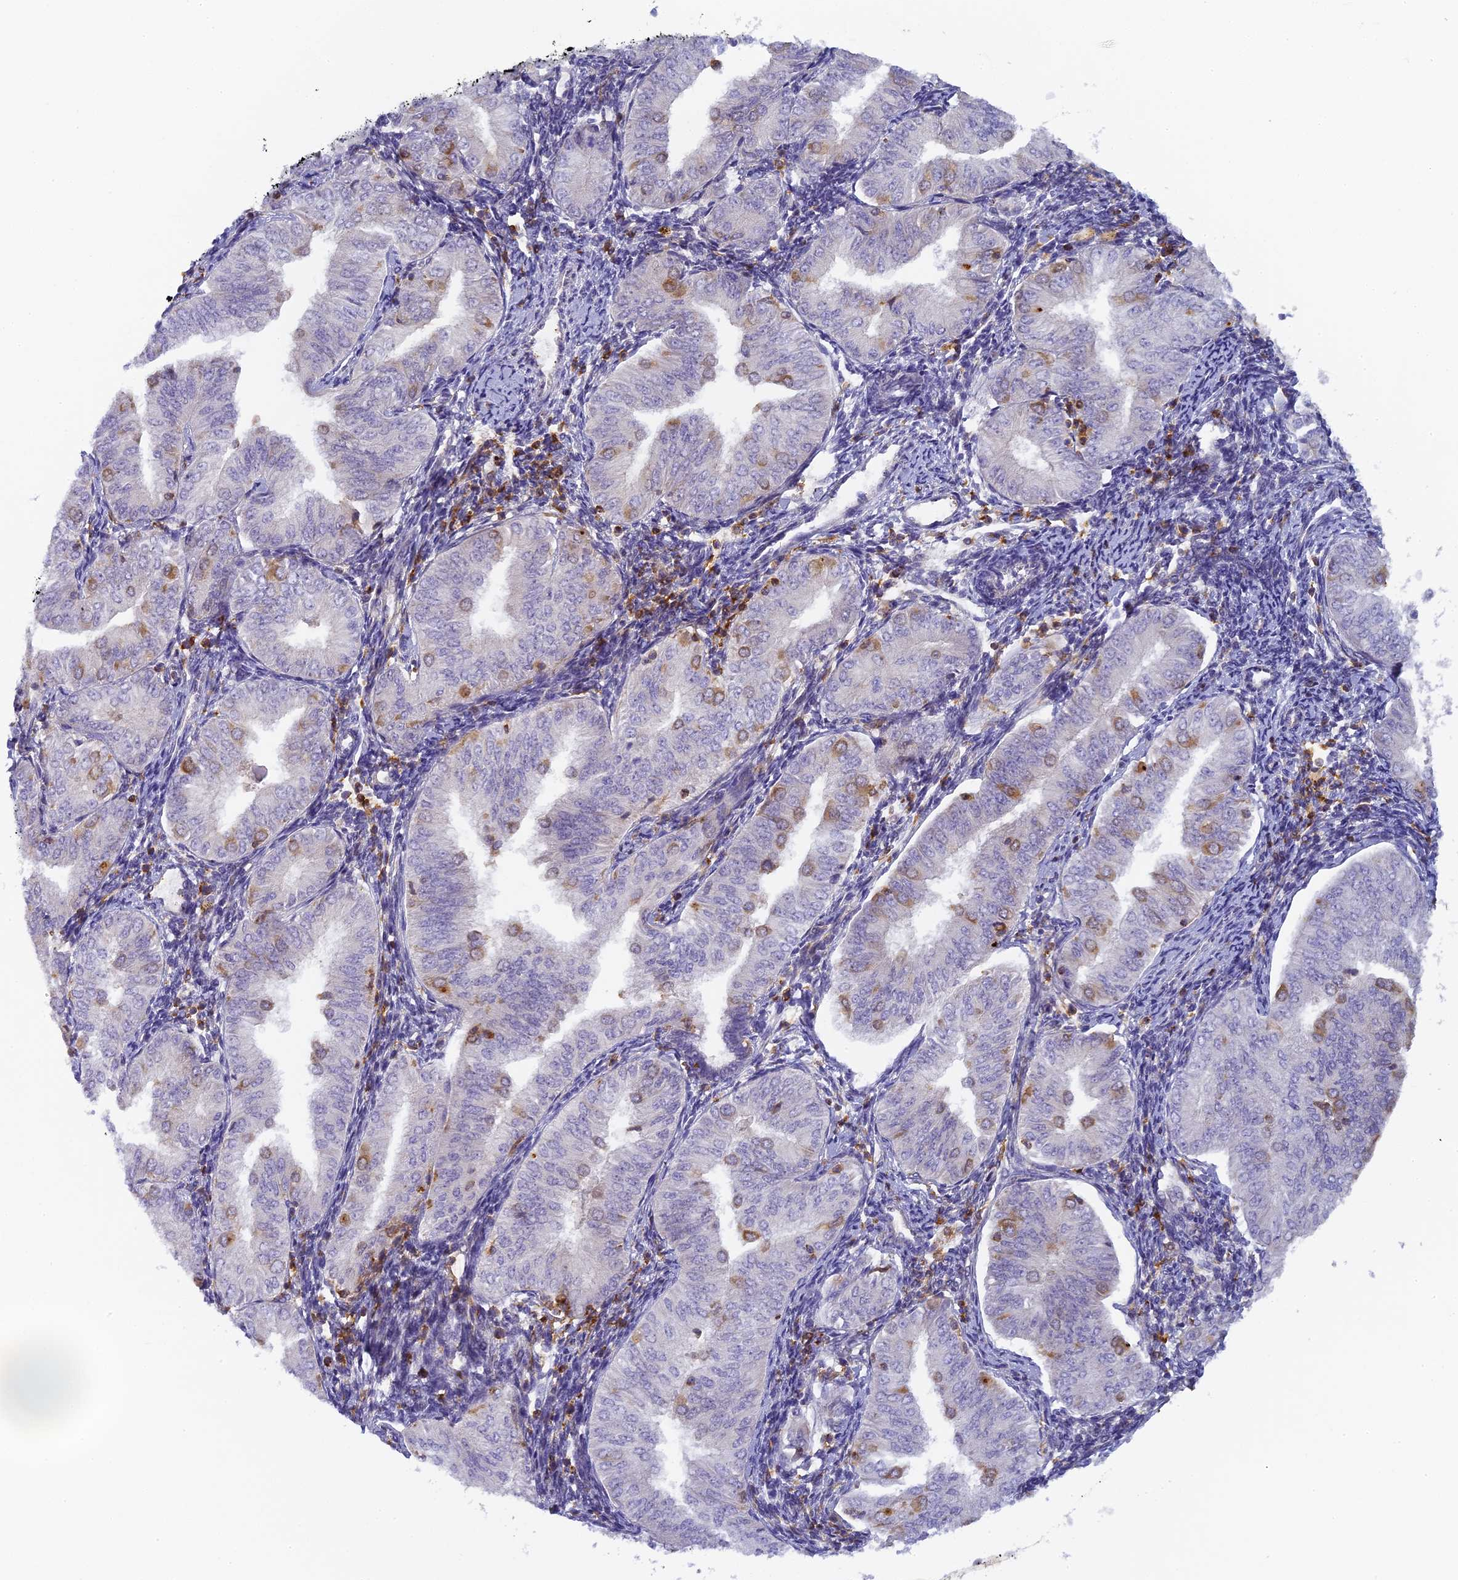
{"staining": {"intensity": "moderate", "quantity": "<25%", "location": "cytoplasmic/membranous"}, "tissue": "endometrial cancer", "cell_type": "Tumor cells", "image_type": "cancer", "snomed": [{"axis": "morphology", "description": "Normal tissue, NOS"}, {"axis": "morphology", "description": "Adenocarcinoma, NOS"}, {"axis": "topography", "description": "Endometrium"}], "caption": "Immunohistochemistry (IHC) of human endometrial cancer reveals low levels of moderate cytoplasmic/membranous staining in about <25% of tumor cells.", "gene": "FYB1", "patient": {"sex": "female", "age": 53}}